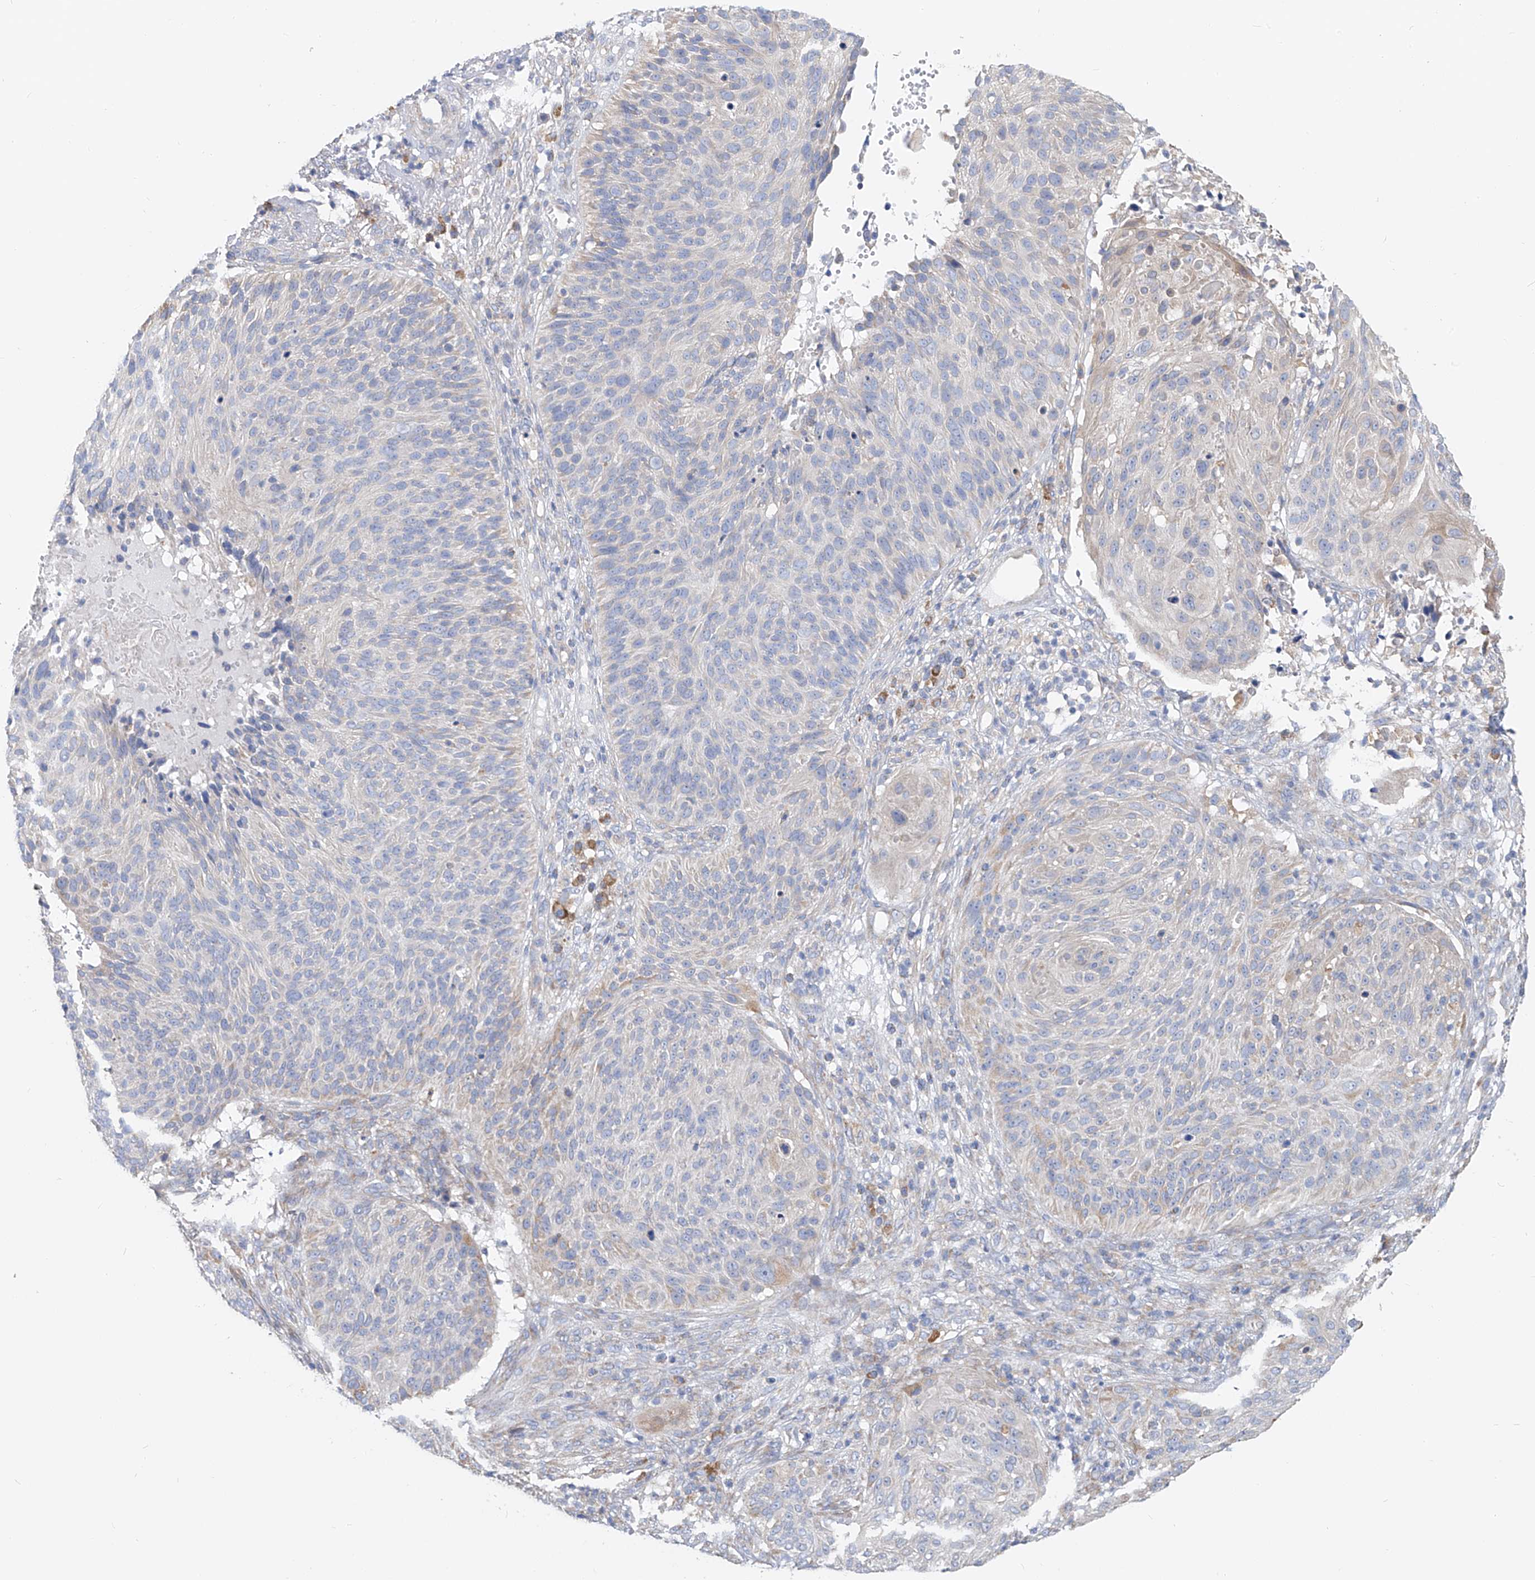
{"staining": {"intensity": "negative", "quantity": "none", "location": "none"}, "tissue": "cervical cancer", "cell_type": "Tumor cells", "image_type": "cancer", "snomed": [{"axis": "morphology", "description": "Squamous cell carcinoma, NOS"}, {"axis": "topography", "description": "Cervix"}], "caption": "This histopathology image is of squamous cell carcinoma (cervical) stained with immunohistochemistry to label a protein in brown with the nuclei are counter-stained blue. There is no staining in tumor cells.", "gene": "UFL1", "patient": {"sex": "female", "age": 74}}